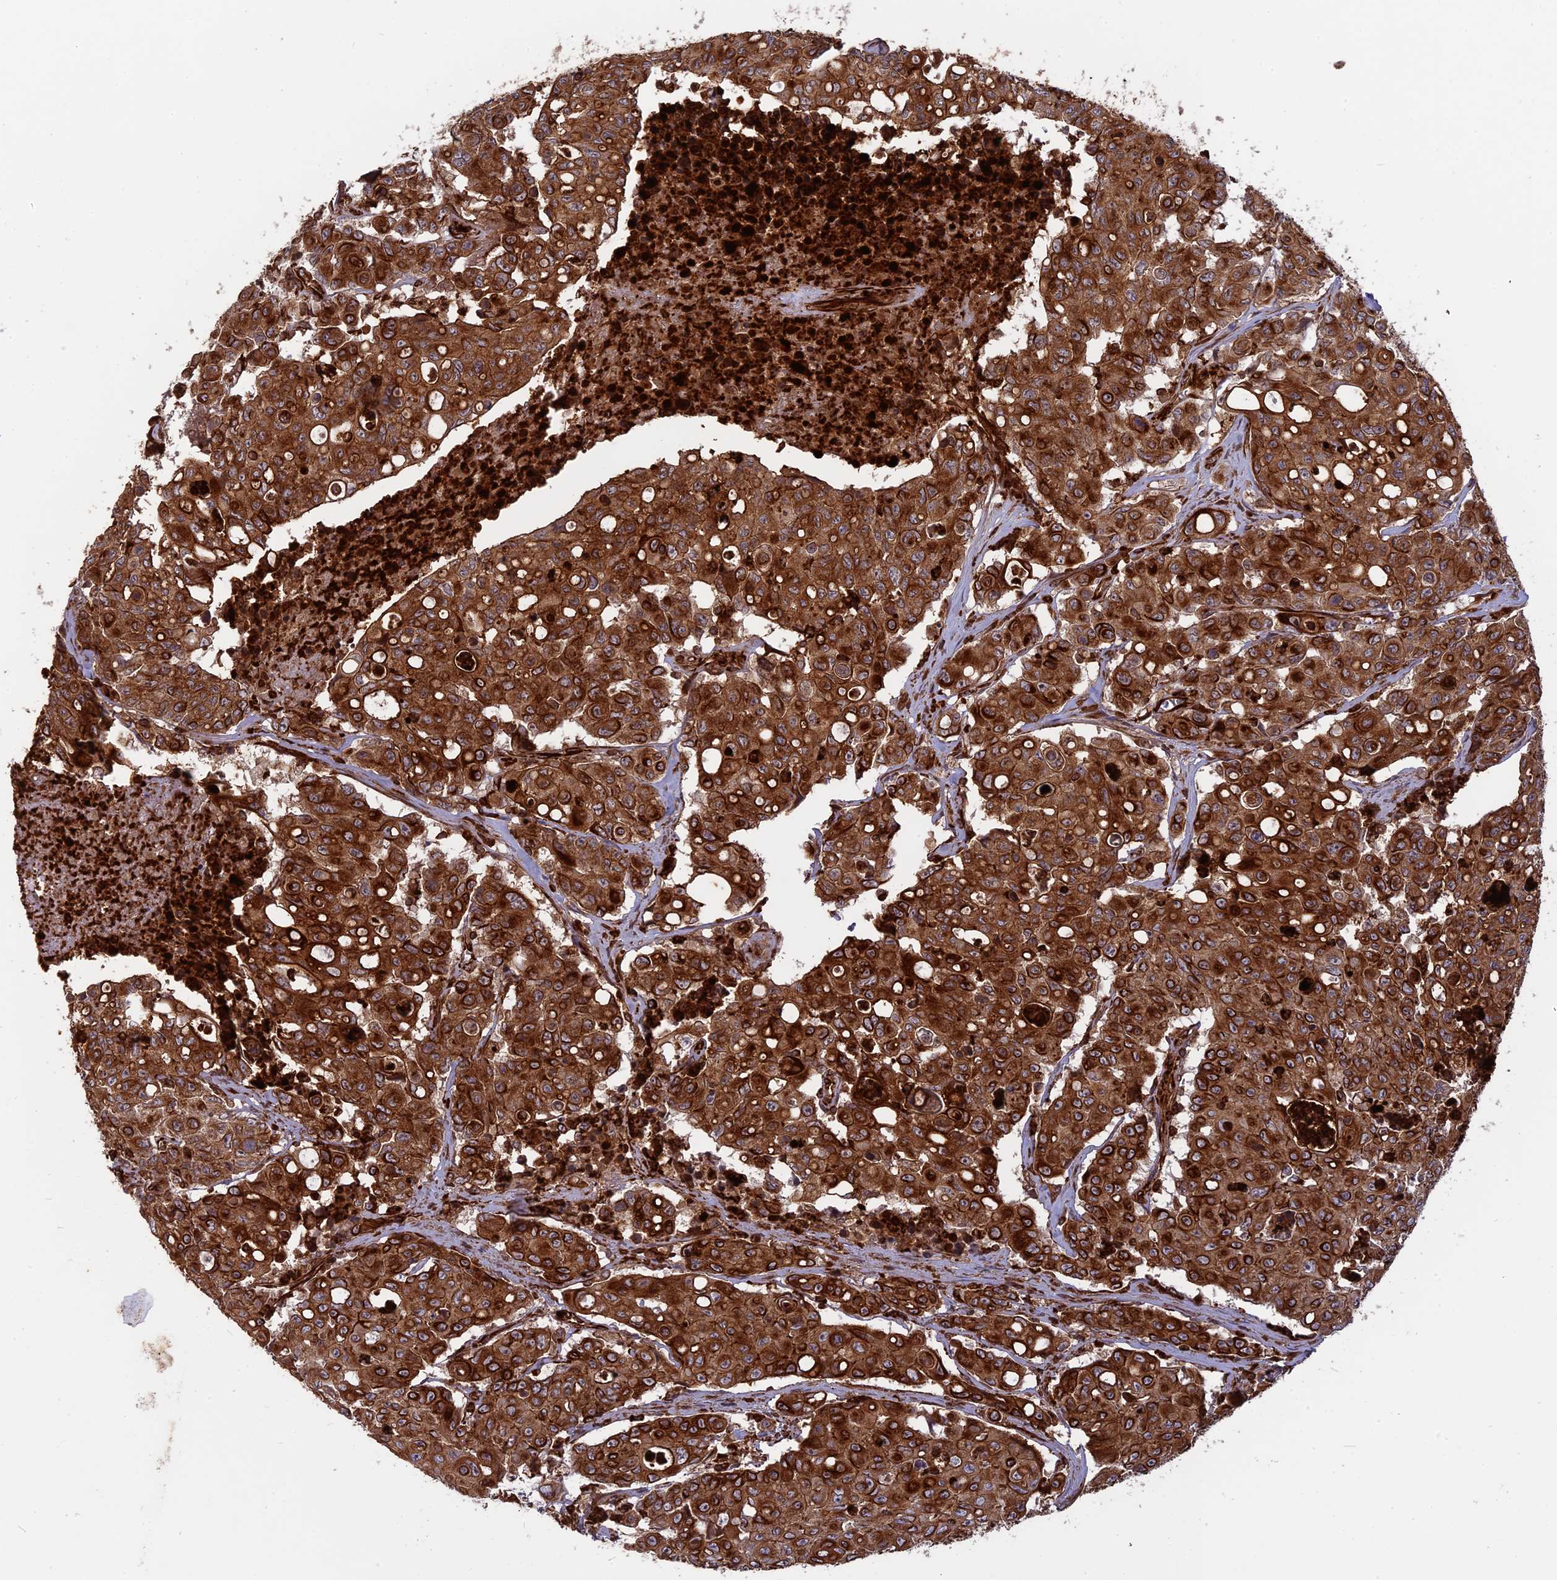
{"staining": {"intensity": "strong", "quantity": ">75%", "location": "cytoplasmic/membranous"}, "tissue": "colorectal cancer", "cell_type": "Tumor cells", "image_type": "cancer", "snomed": [{"axis": "morphology", "description": "Adenocarcinoma, NOS"}, {"axis": "topography", "description": "Colon"}], "caption": "Immunohistochemical staining of human colorectal cancer exhibits high levels of strong cytoplasmic/membranous positivity in about >75% of tumor cells.", "gene": "PHLDB3", "patient": {"sex": "male", "age": 51}}